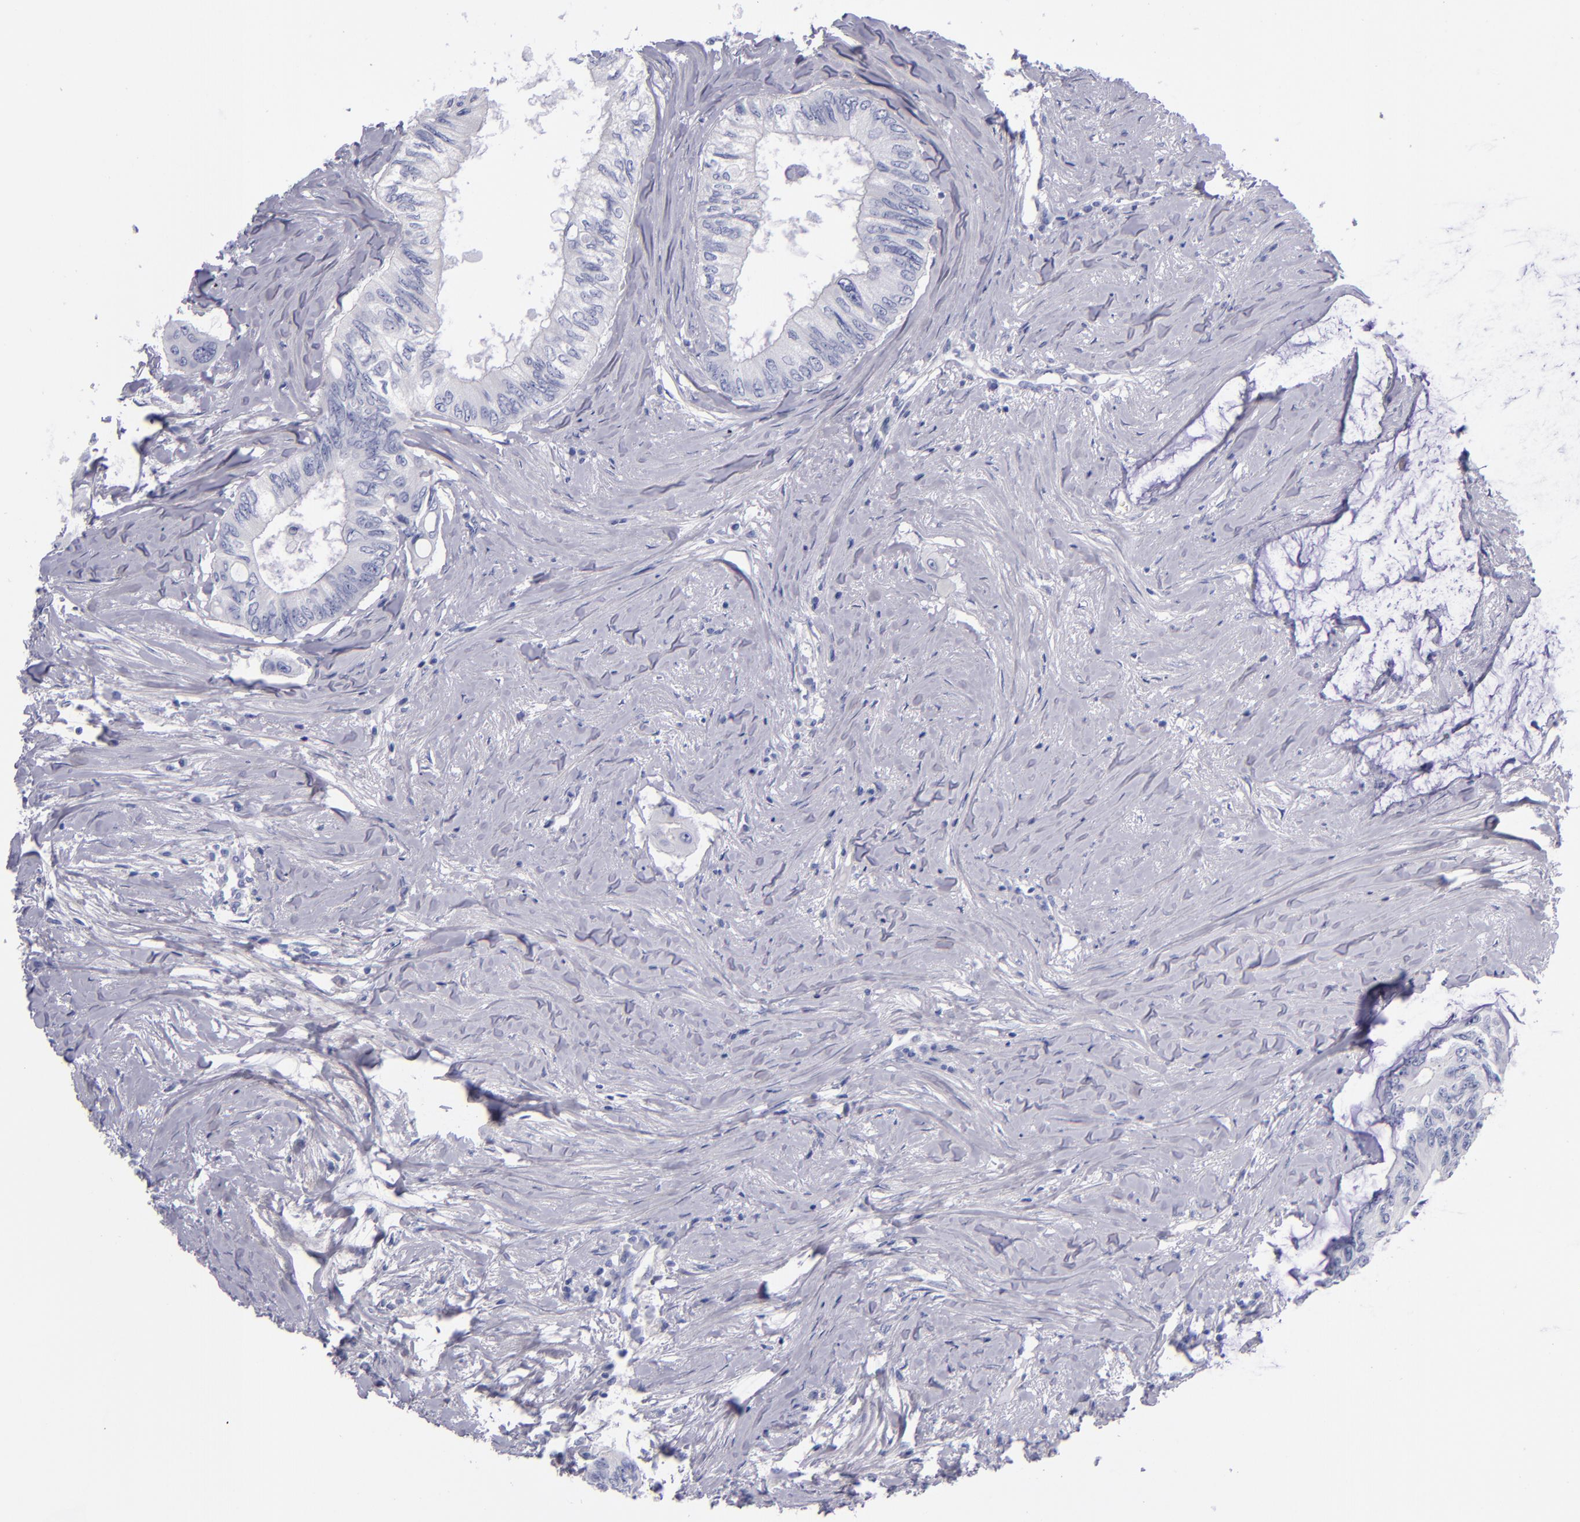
{"staining": {"intensity": "weak", "quantity": "<25%", "location": "nuclear"}, "tissue": "colorectal cancer", "cell_type": "Tumor cells", "image_type": "cancer", "snomed": [{"axis": "morphology", "description": "Adenocarcinoma, NOS"}, {"axis": "topography", "description": "Colon"}], "caption": "The photomicrograph displays no significant positivity in tumor cells of colorectal cancer.", "gene": "MCM7", "patient": {"sex": "male", "age": 65}}